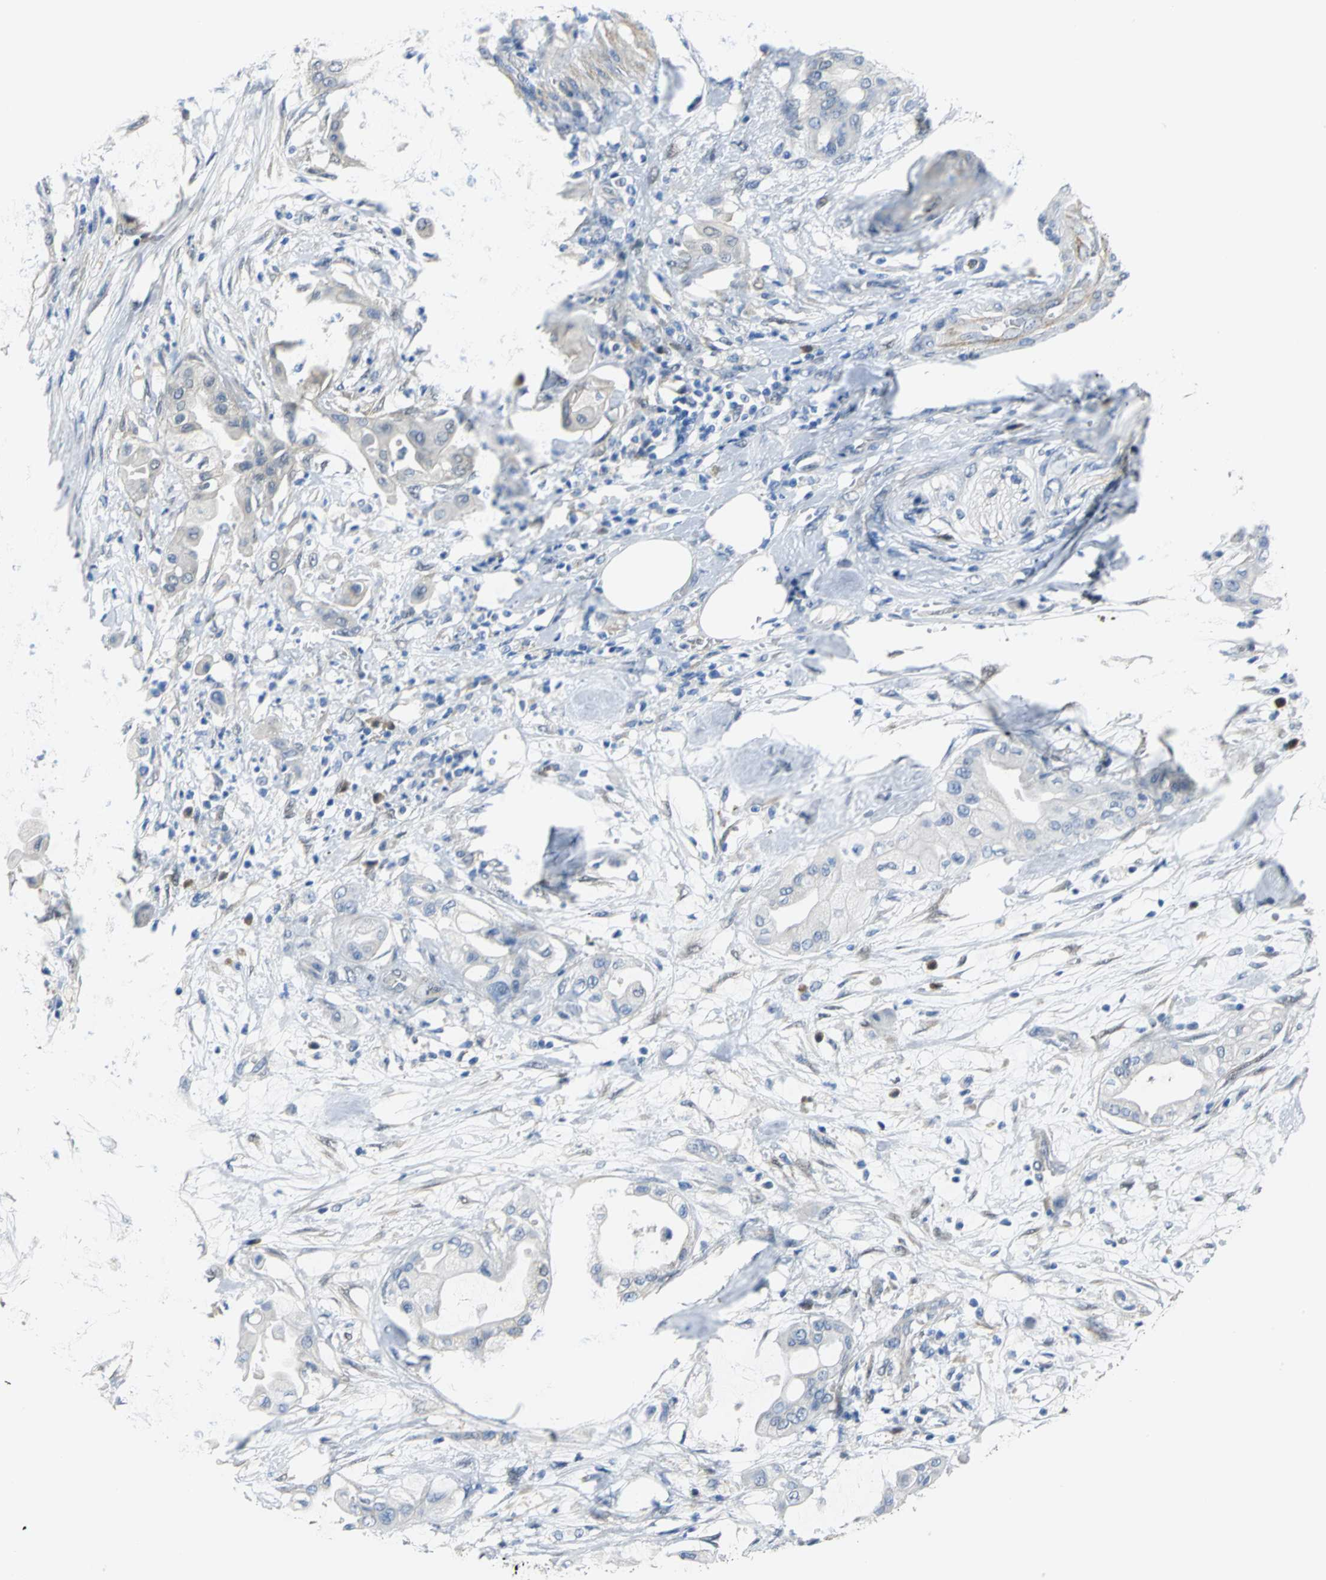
{"staining": {"intensity": "negative", "quantity": "none", "location": "none"}, "tissue": "pancreatic cancer", "cell_type": "Tumor cells", "image_type": "cancer", "snomed": [{"axis": "morphology", "description": "Adenocarcinoma, NOS"}, {"axis": "morphology", "description": "Adenocarcinoma, metastatic, NOS"}, {"axis": "topography", "description": "Lymph node"}, {"axis": "topography", "description": "Pancreas"}, {"axis": "topography", "description": "Duodenum"}], "caption": "A histopathology image of pancreatic cancer (adenocarcinoma) stained for a protein exhibits no brown staining in tumor cells. (Brightfield microscopy of DAB immunohistochemistry (IHC) at high magnification).", "gene": "PGM3", "patient": {"sex": "female", "age": 64}}